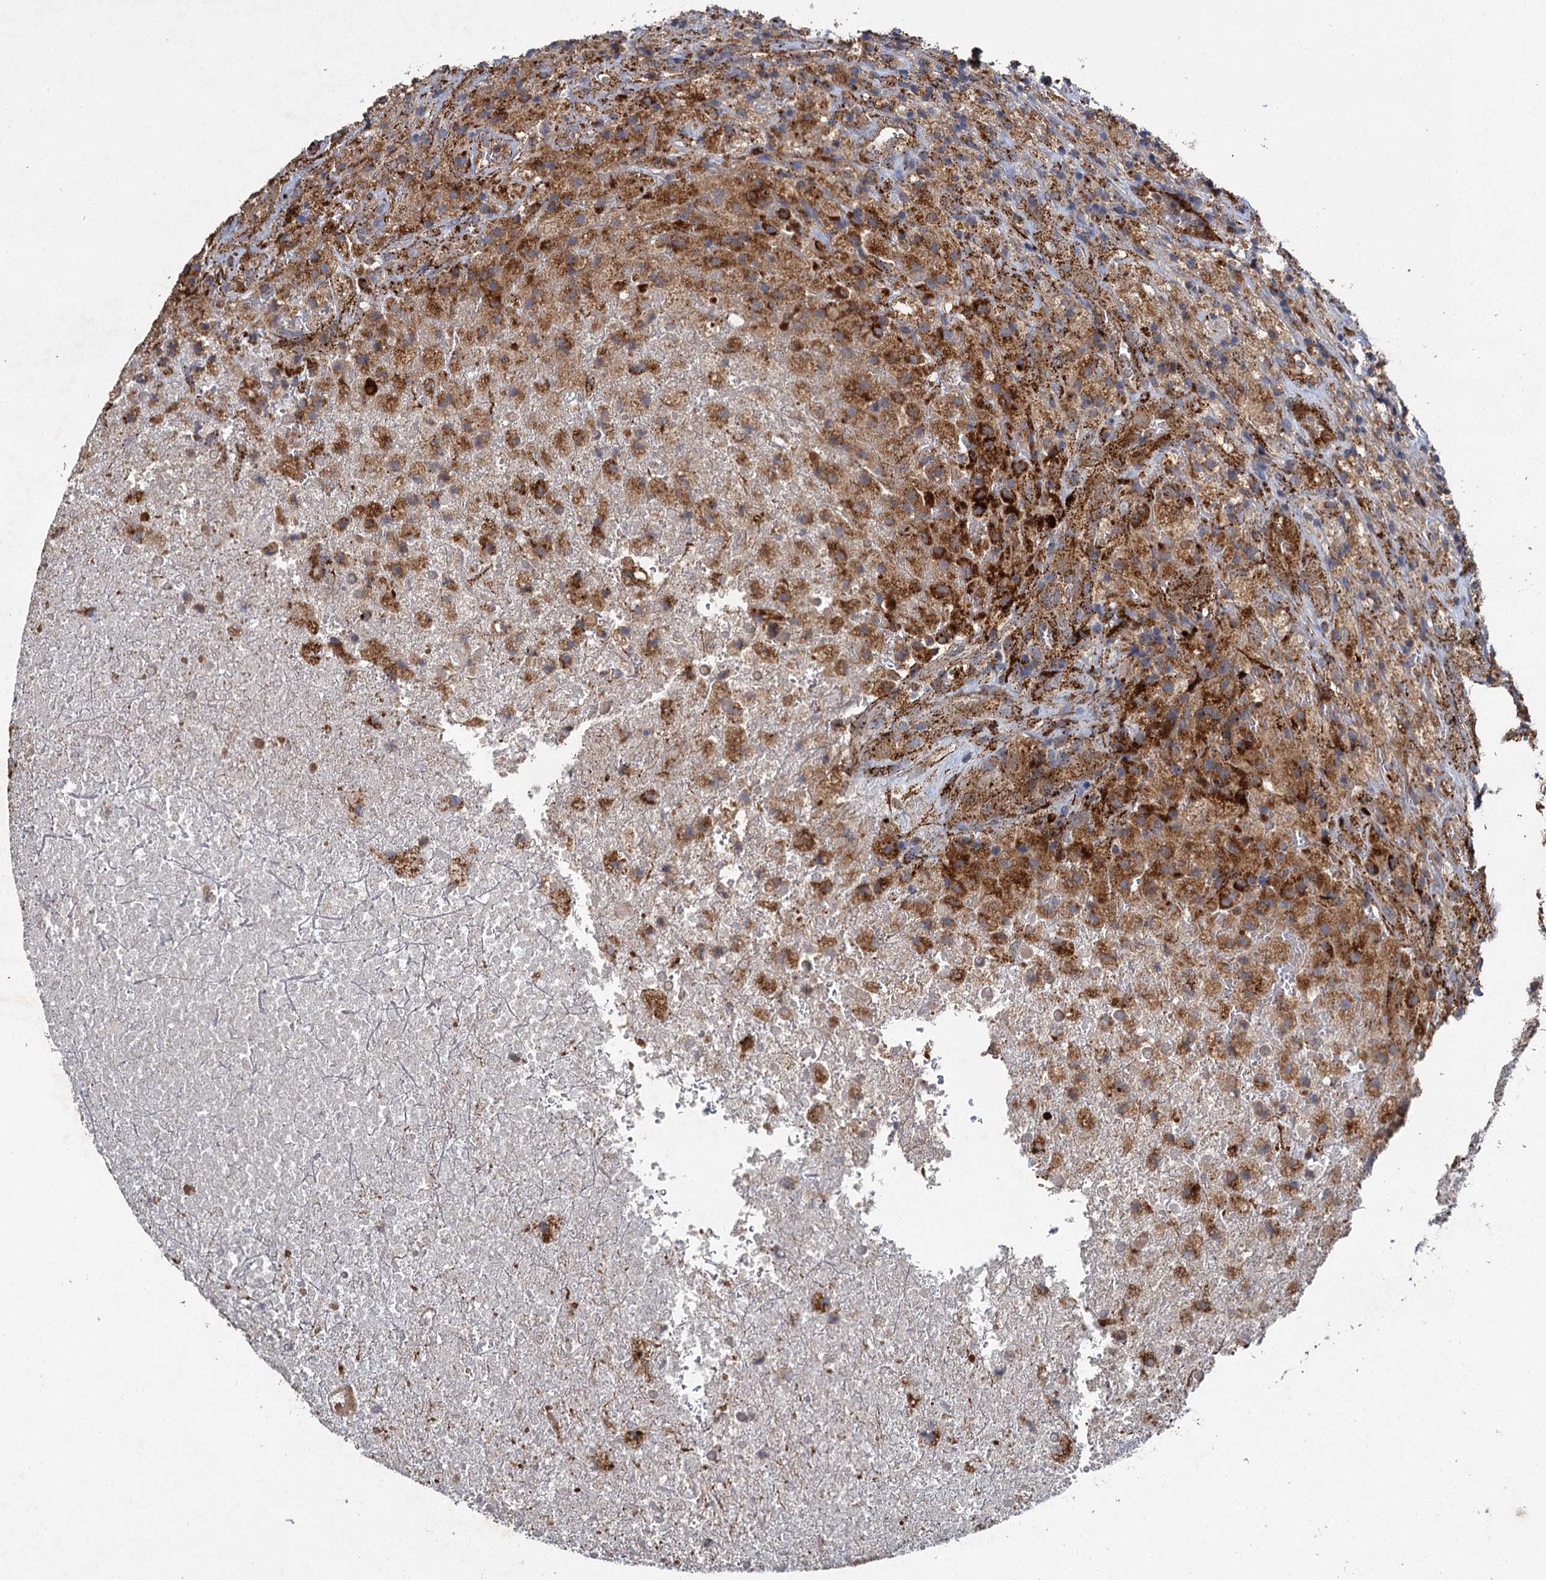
{"staining": {"intensity": "strong", "quantity": "25%-75%", "location": "cytoplasmic/membranous"}, "tissue": "glioma", "cell_type": "Tumor cells", "image_type": "cancer", "snomed": [{"axis": "morphology", "description": "Glioma, malignant, High grade"}, {"axis": "topography", "description": "Brain"}], "caption": "Immunohistochemistry (IHC) staining of glioma, which shows high levels of strong cytoplasmic/membranous staining in approximately 25%-75% of tumor cells indicating strong cytoplasmic/membranous protein staining. The staining was performed using DAB (brown) for protein detection and nuclei were counterstained in hematoxylin (blue).", "gene": "GBA1", "patient": {"sex": "male", "age": 69}}